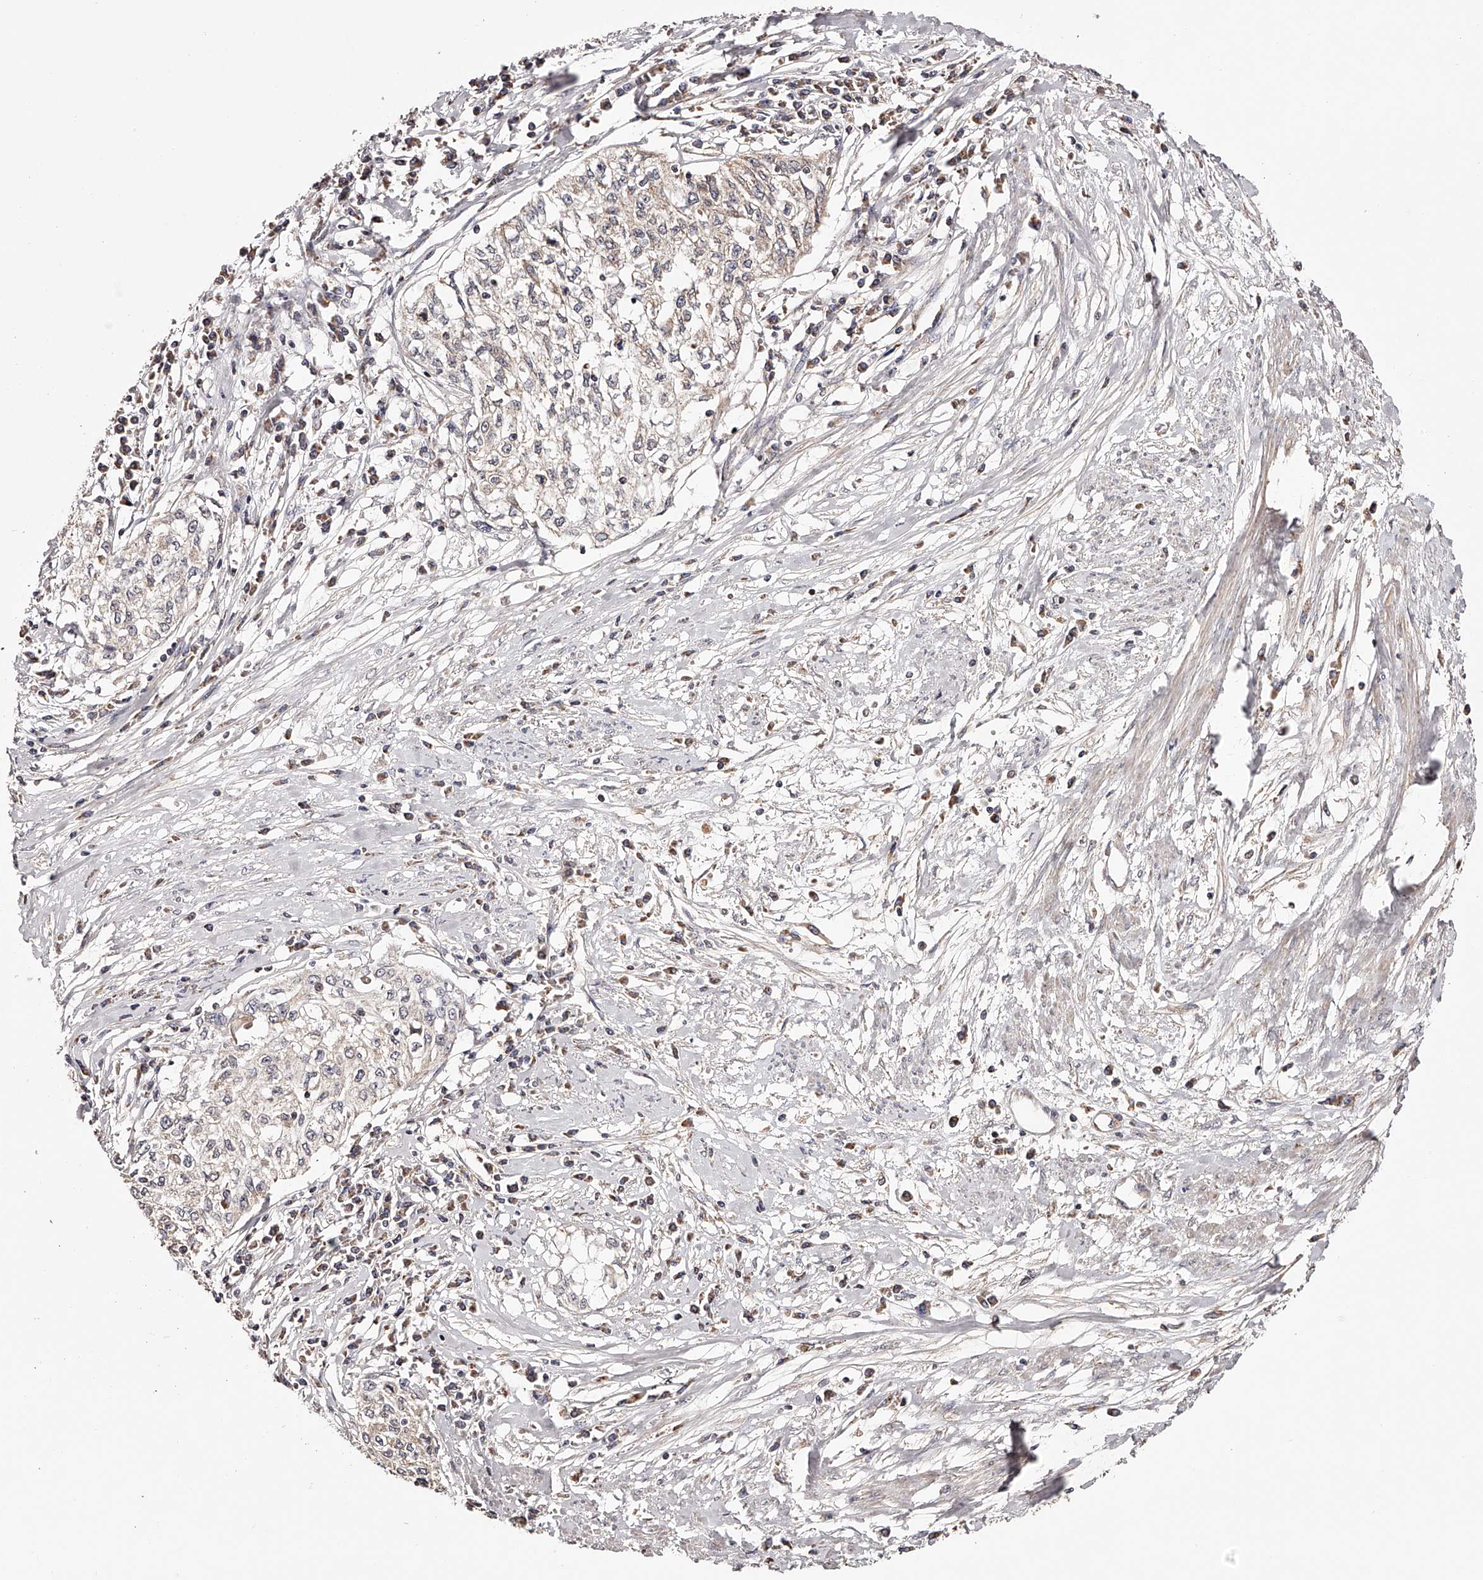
{"staining": {"intensity": "negative", "quantity": "none", "location": "none"}, "tissue": "cervical cancer", "cell_type": "Tumor cells", "image_type": "cancer", "snomed": [{"axis": "morphology", "description": "Squamous cell carcinoma, NOS"}, {"axis": "topography", "description": "Cervix"}], "caption": "Tumor cells show no significant positivity in cervical squamous cell carcinoma.", "gene": "USP21", "patient": {"sex": "female", "age": 57}}